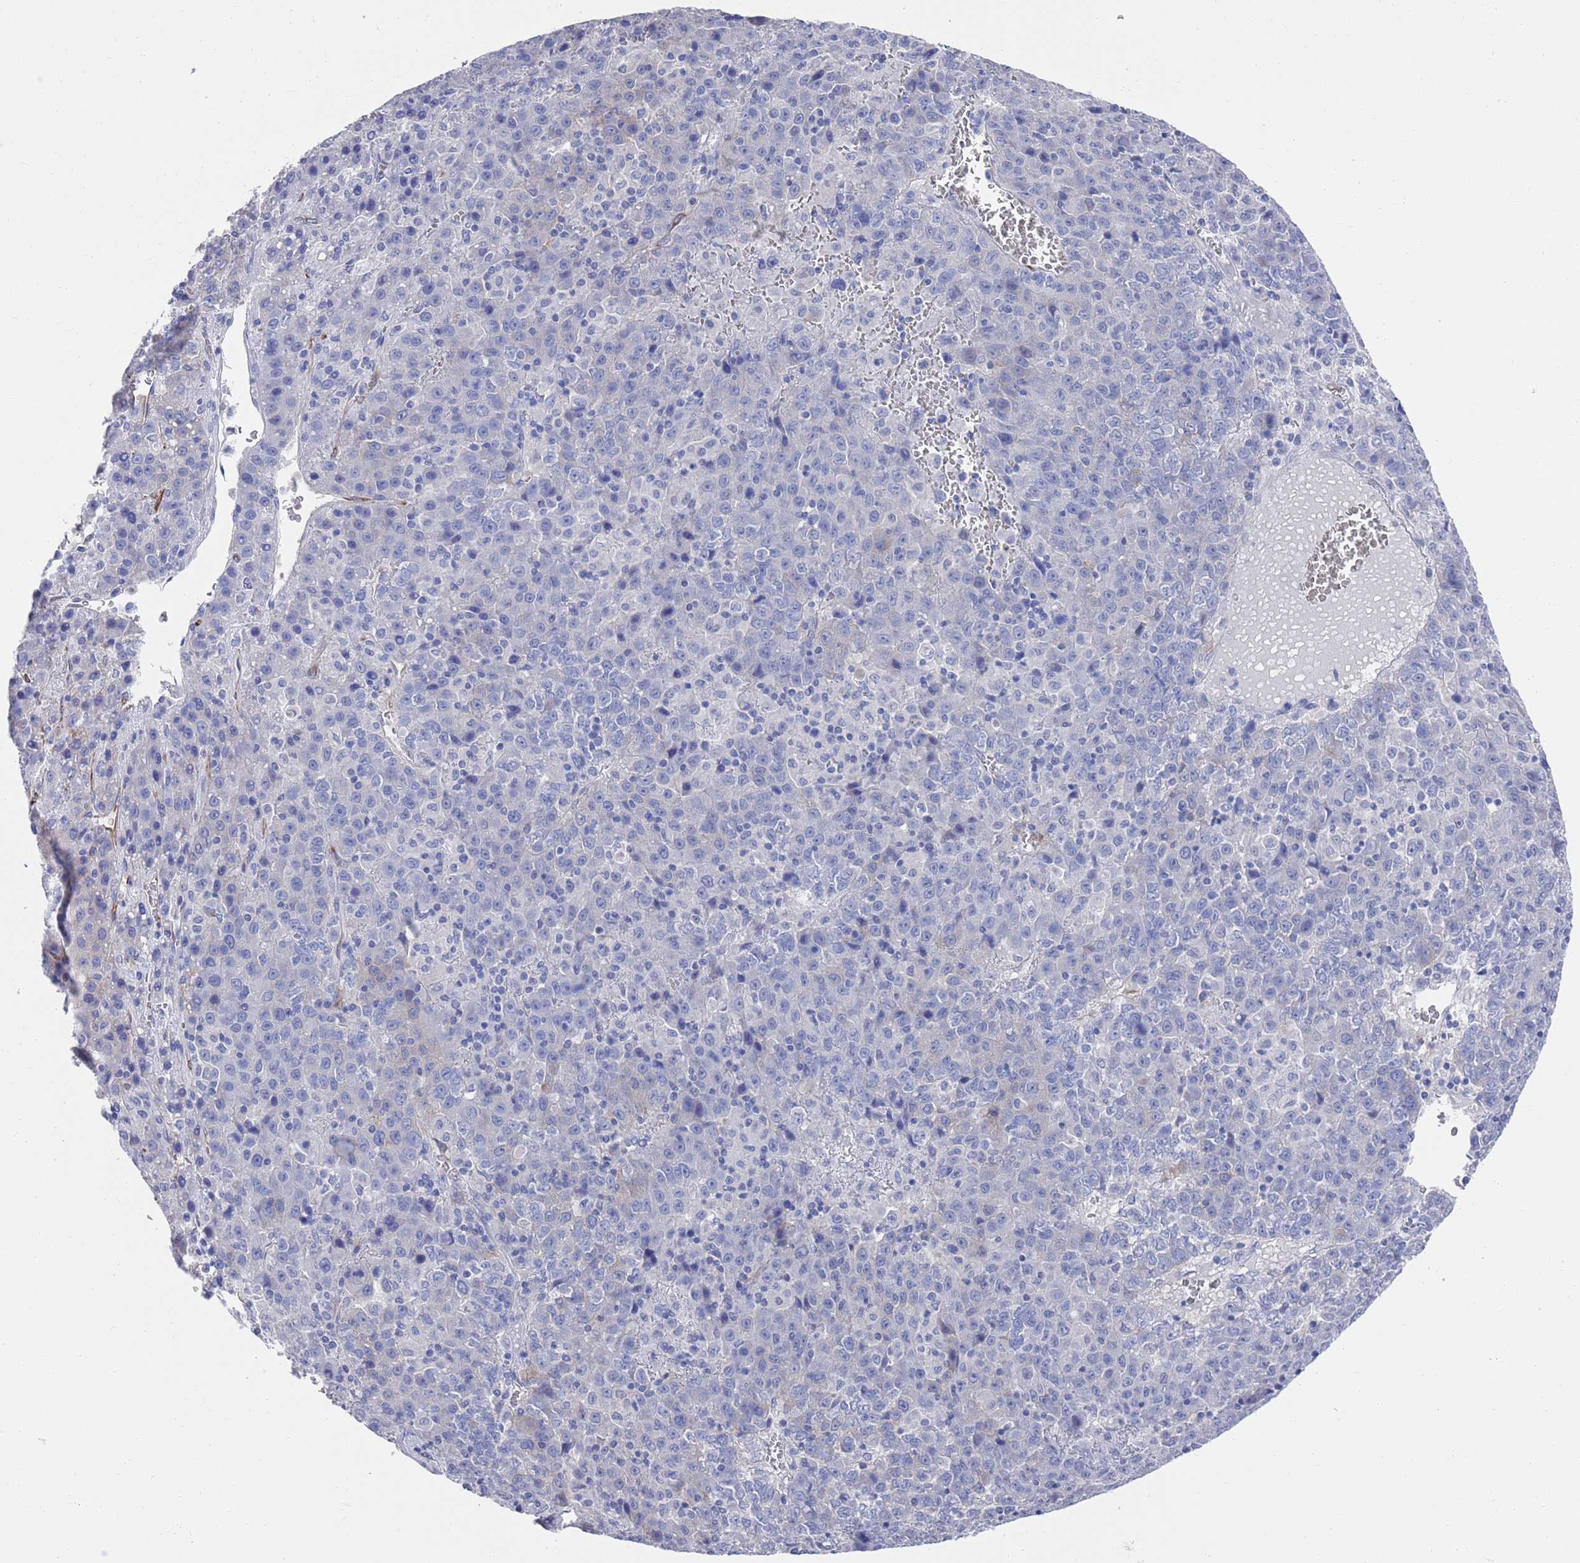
{"staining": {"intensity": "negative", "quantity": "none", "location": "none"}, "tissue": "liver cancer", "cell_type": "Tumor cells", "image_type": "cancer", "snomed": [{"axis": "morphology", "description": "Carcinoma, Hepatocellular, NOS"}, {"axis": "topography", "description": "Liver"}], "caption": "Protein analysis of liver cancer (hepatocellular carcinoma) displays no significant staining in tumor cells.", "gene": "MTMR2", "patient": {"sex": "female", "age": 53}}